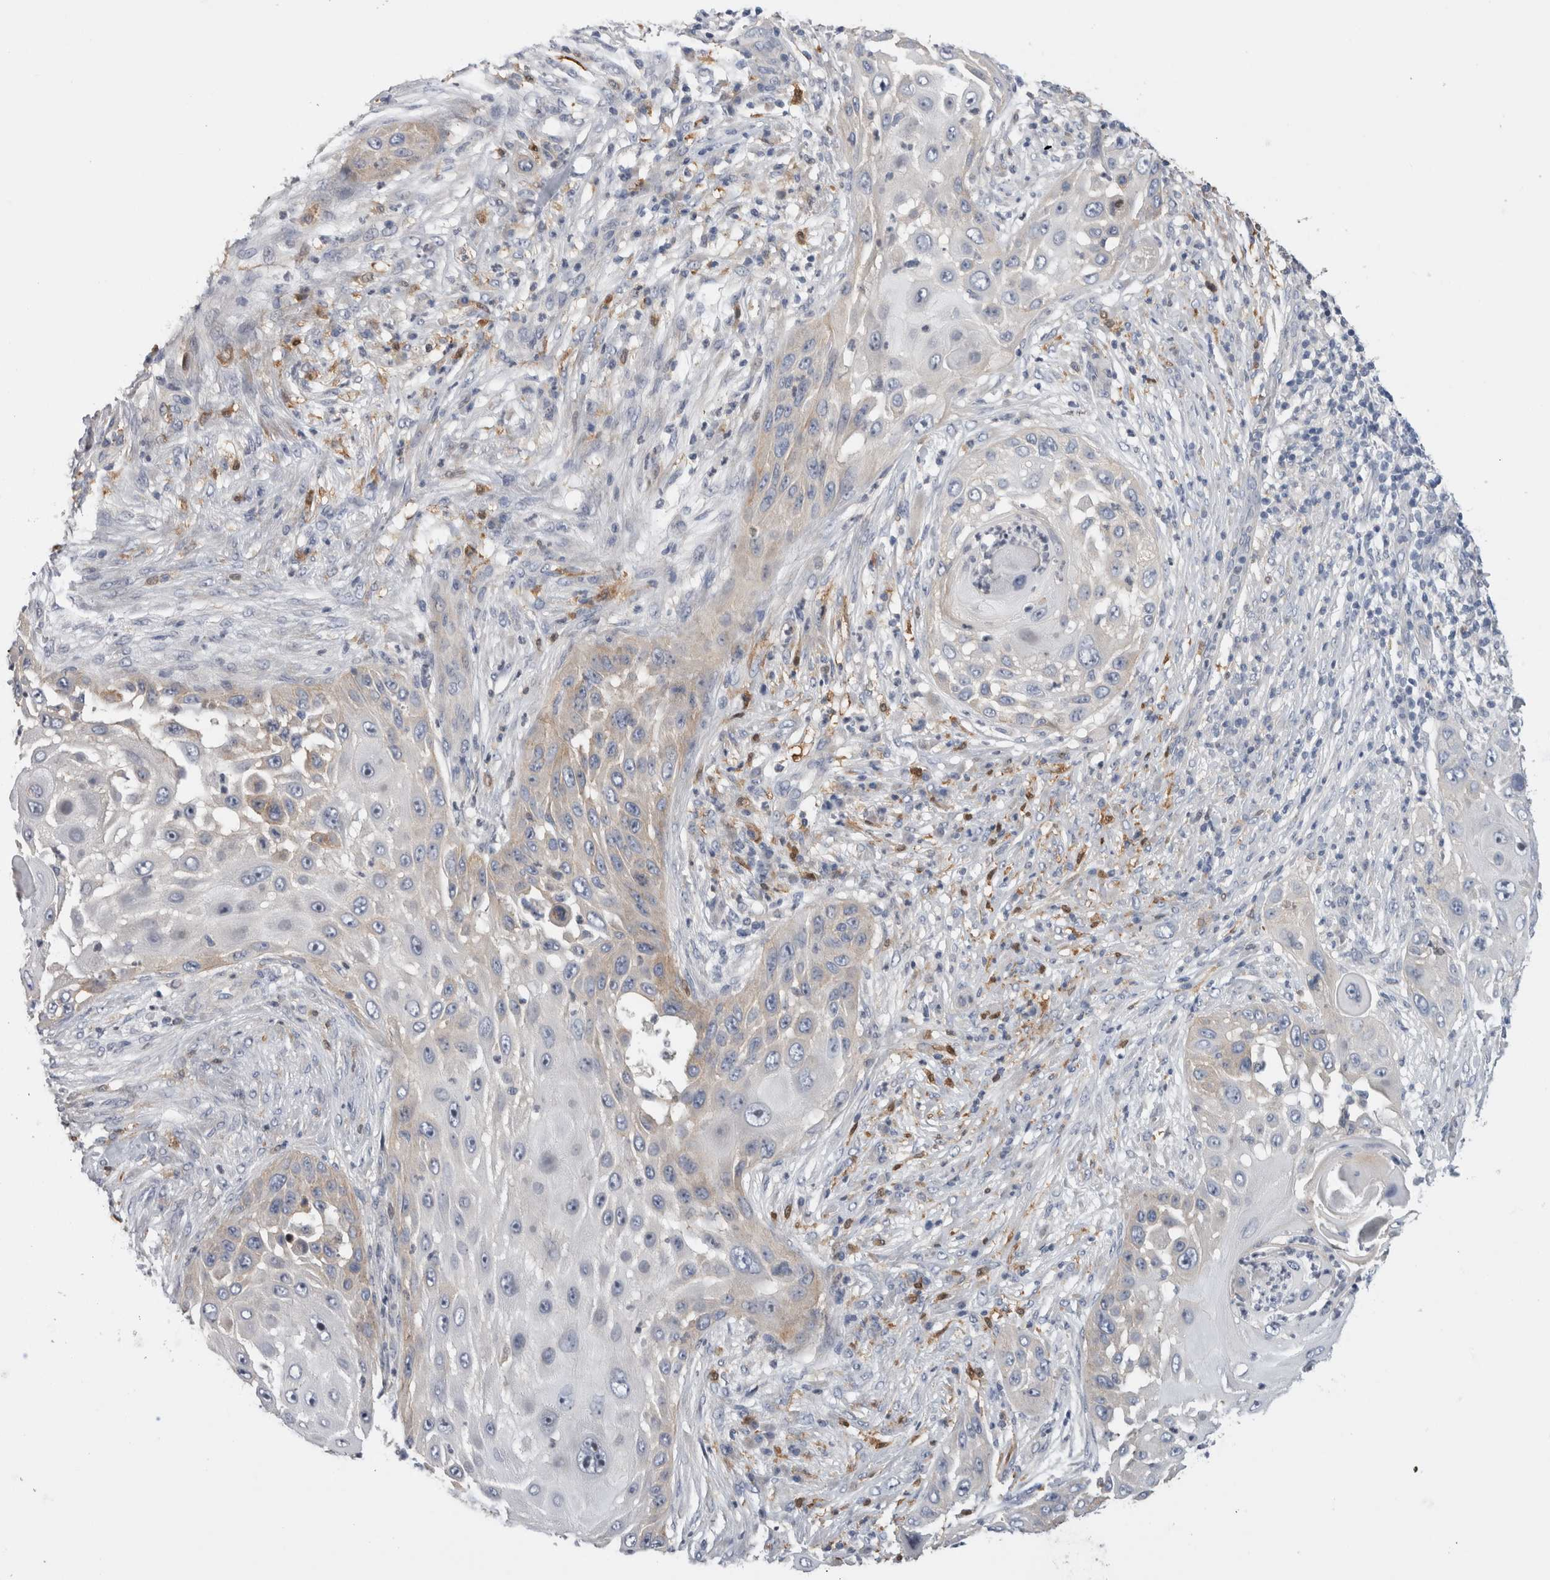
{"staining": {"intensity": "weak", "quantity": "<25%", "location": "cytoplasmic/membranous"}, "tissue": "skin cancer", "cell_type": "Tumor cells", "image_type": "cancer", "snomed": [{"axis": "morphology", "description": "Squamous cell carcinoma, NOS"}, {"axis": "topography", "description": "Skin"}], "caption": "High magnification brightfield microscopy of skin squamous cell carcinoma stained with DAB (brown) and counterstained with hematoxylin (blue): tumor cells show no significant positivity.", "gene": "SLC20A2", "patient": {"sex": "female", "age": 44}}